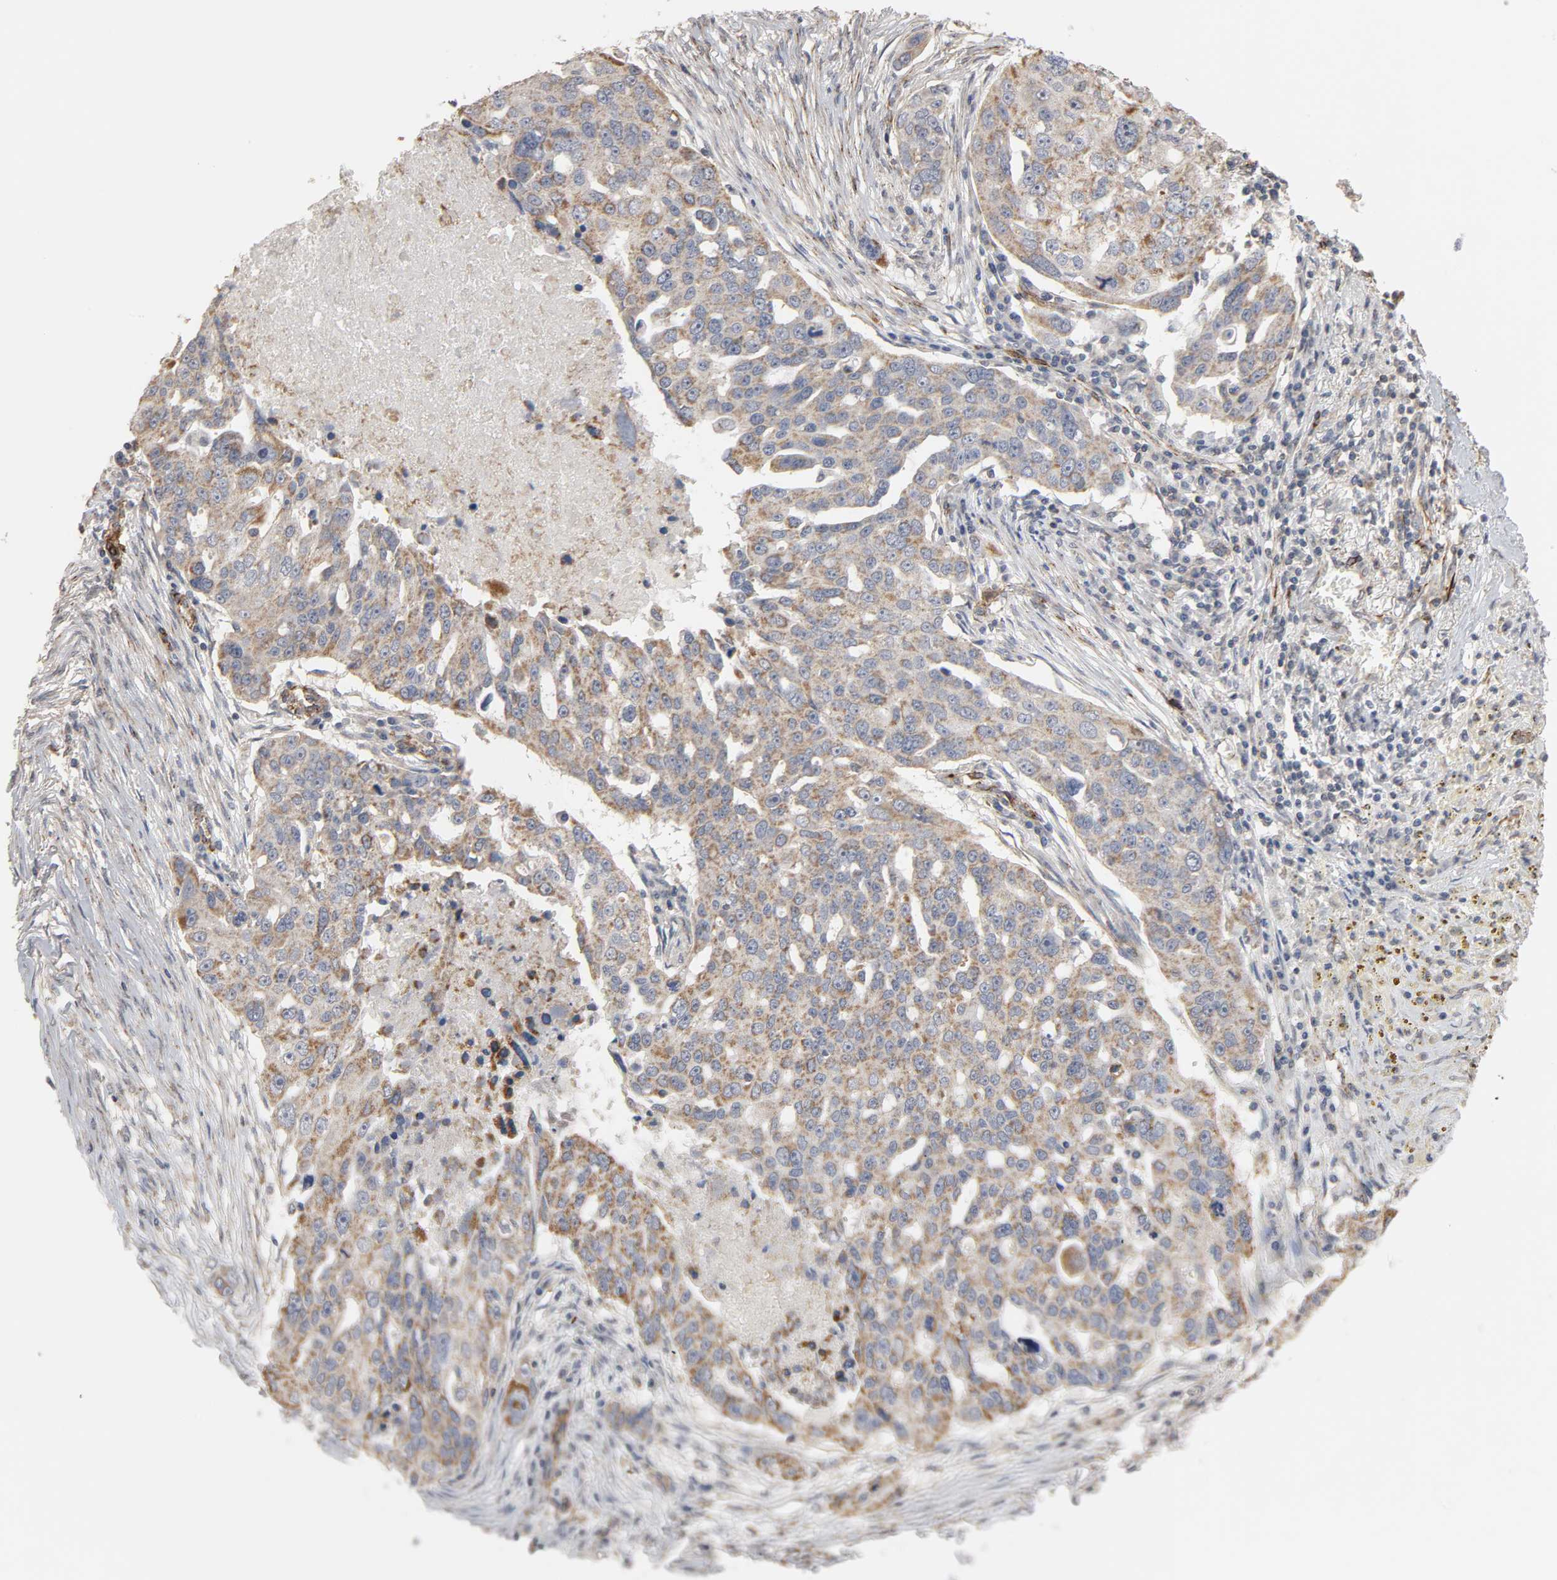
{"staining": {"intensity": "weak", "quantity": ">75%", "location": "cytoplasmic/membranous"}, "tissue": "ovarian cancer", "cell_type": "Tumor cells", "image_type": "cancer", "snomed": [{"axis": "morphology", "description": "Carcinoma, endometroid"}, {"axis": "topography", "description": "Ovary"}], "caption": "Protein staining displays weak cytoplasmic/membranous staining in about >75% of tumor cells in ovarian endometroid carcinoma.", "gene": "GNG2", "patient": {"sex": "female", "age": 75}}